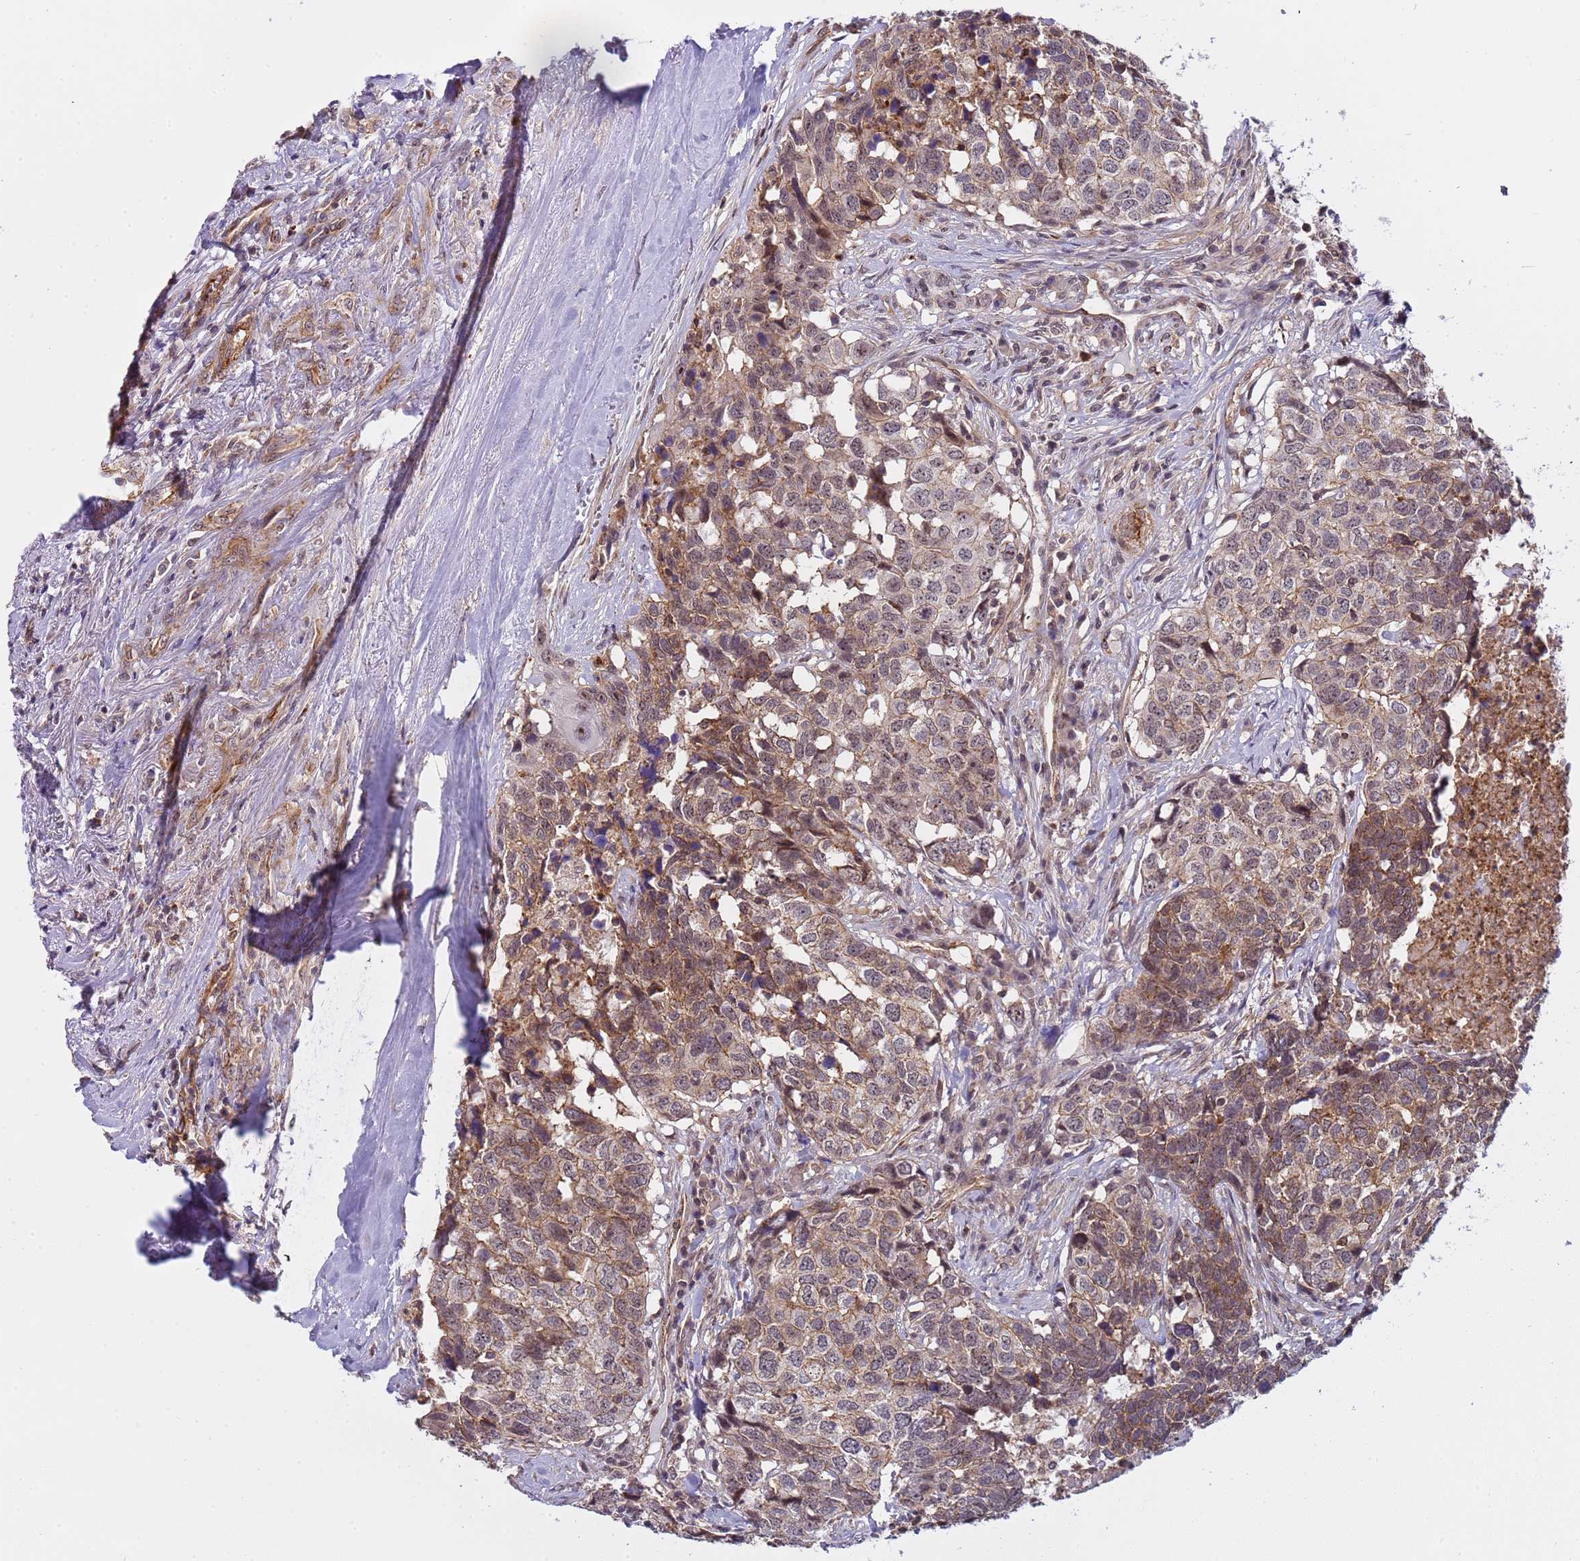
{"staining": {"intensity": "weak", "quantity": "25%-75%", "location": "cytoplasmic/membranous,nuclear"}, "tissue": "head and neck cancer", "cell_type": "Tumor cells", "image_type": "cancer", "snomed": [{"axis": "morphology", "description": "Squamous cell carcinoma, NOS"}, {"axis": "topography", "description": "Head-Neck"}], "caption": "Immunohistochemistry image of head and neck squamous cell carcinoma stained for a protein (brown), which shows low levels of weak cytoplasmic/membranous and nuclear expression in approximately 25%-75% of tumor cells.", "gene": "EMC2", "patient": {"sex": "male", "age": 66}}